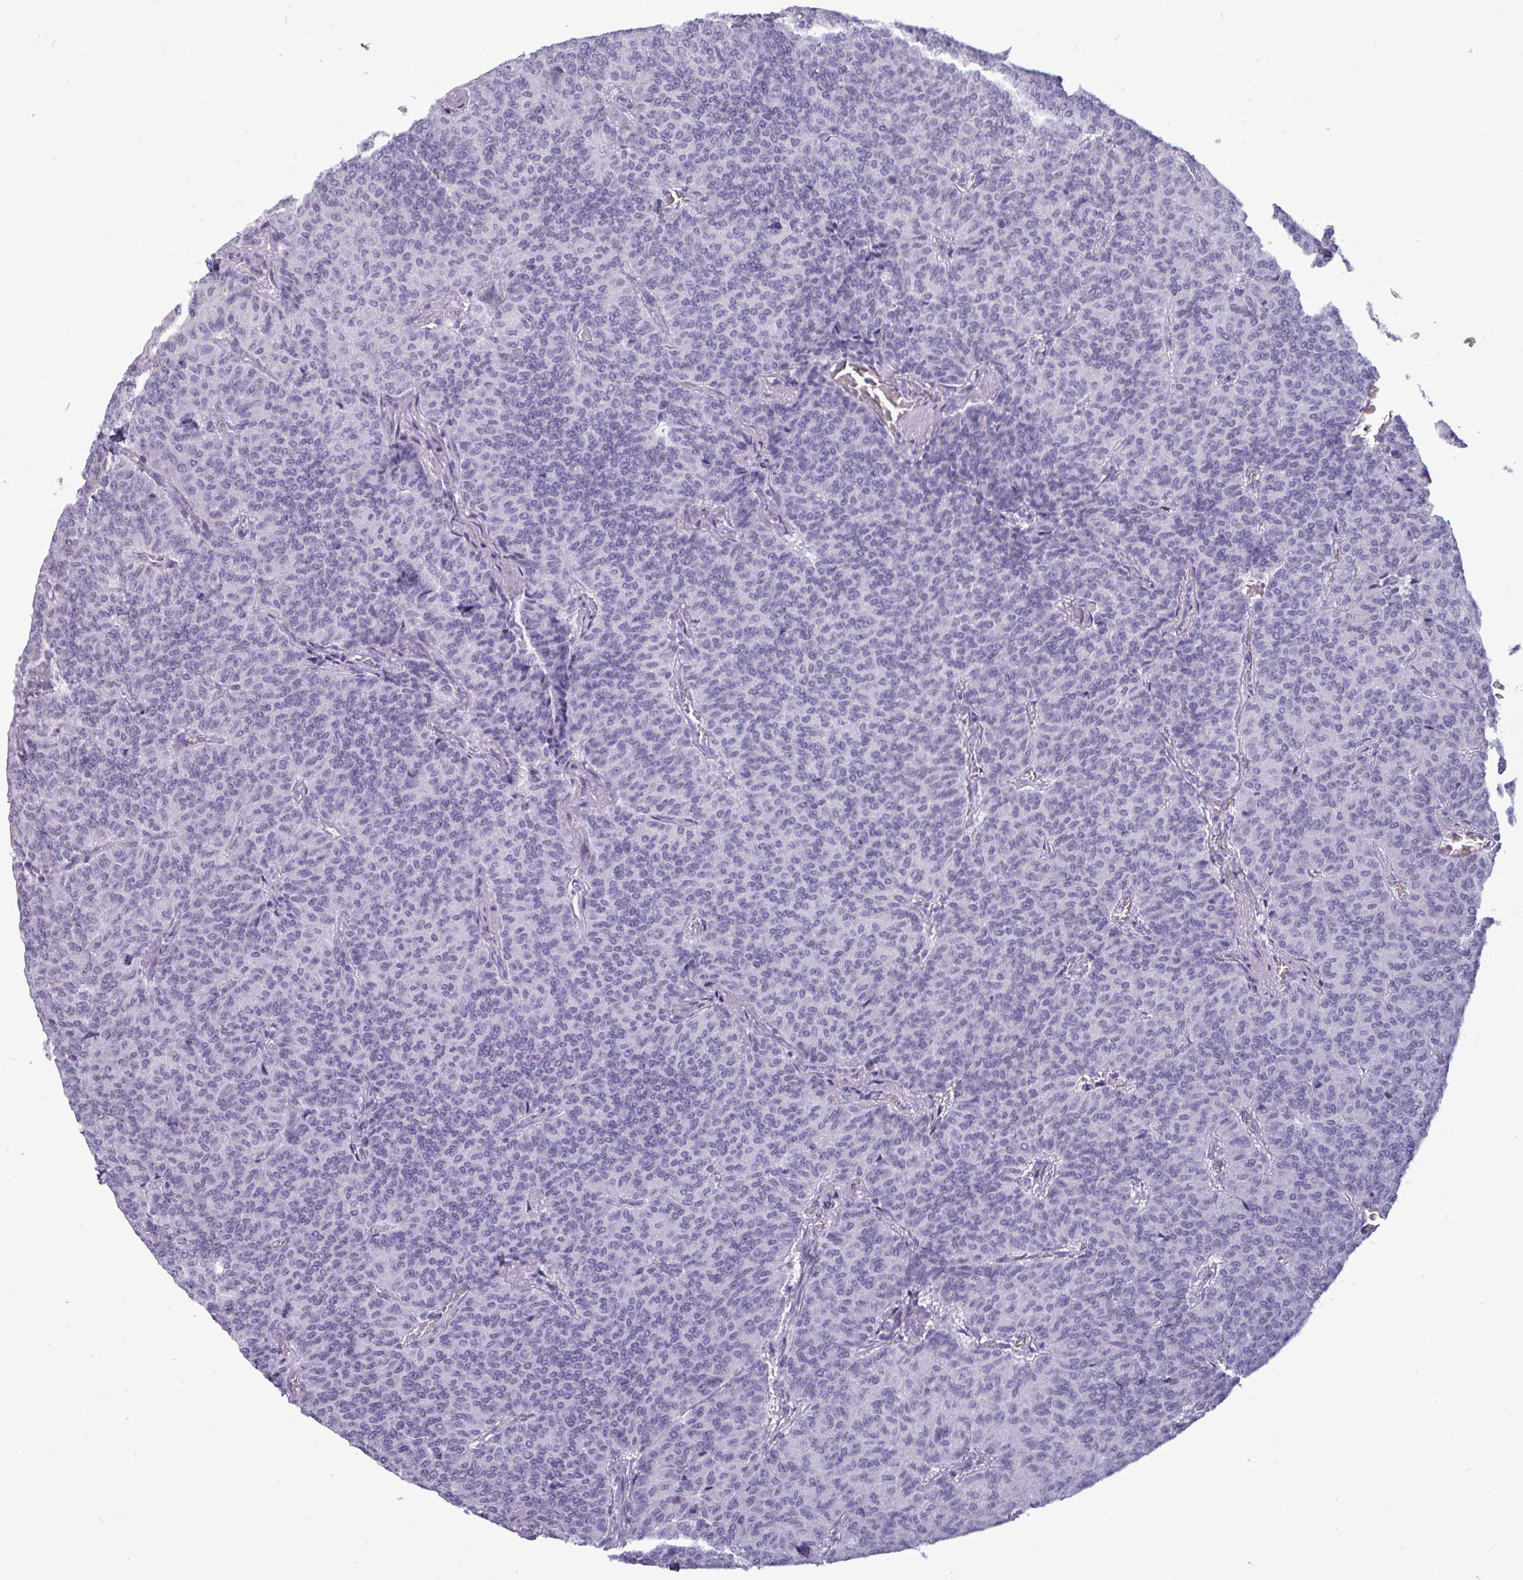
{"staining": {"intensity": "negative", "quantity": "none", "location": "none"}, "tissue": "carcinoid", "cell_type": "Tumor cells", "image_type": "cancer", "snomed": [{"axis": "morphology", "description": "Carcinoid, malignant, NOS"}, {"axis": "topography", "description": "Lung"}], "caption": "Malignant carcinoid stained for a protein using IHC displays no positivity tumor cells.", "gene": "BBS10", "patient": {"sex": "male", "age": 61}}